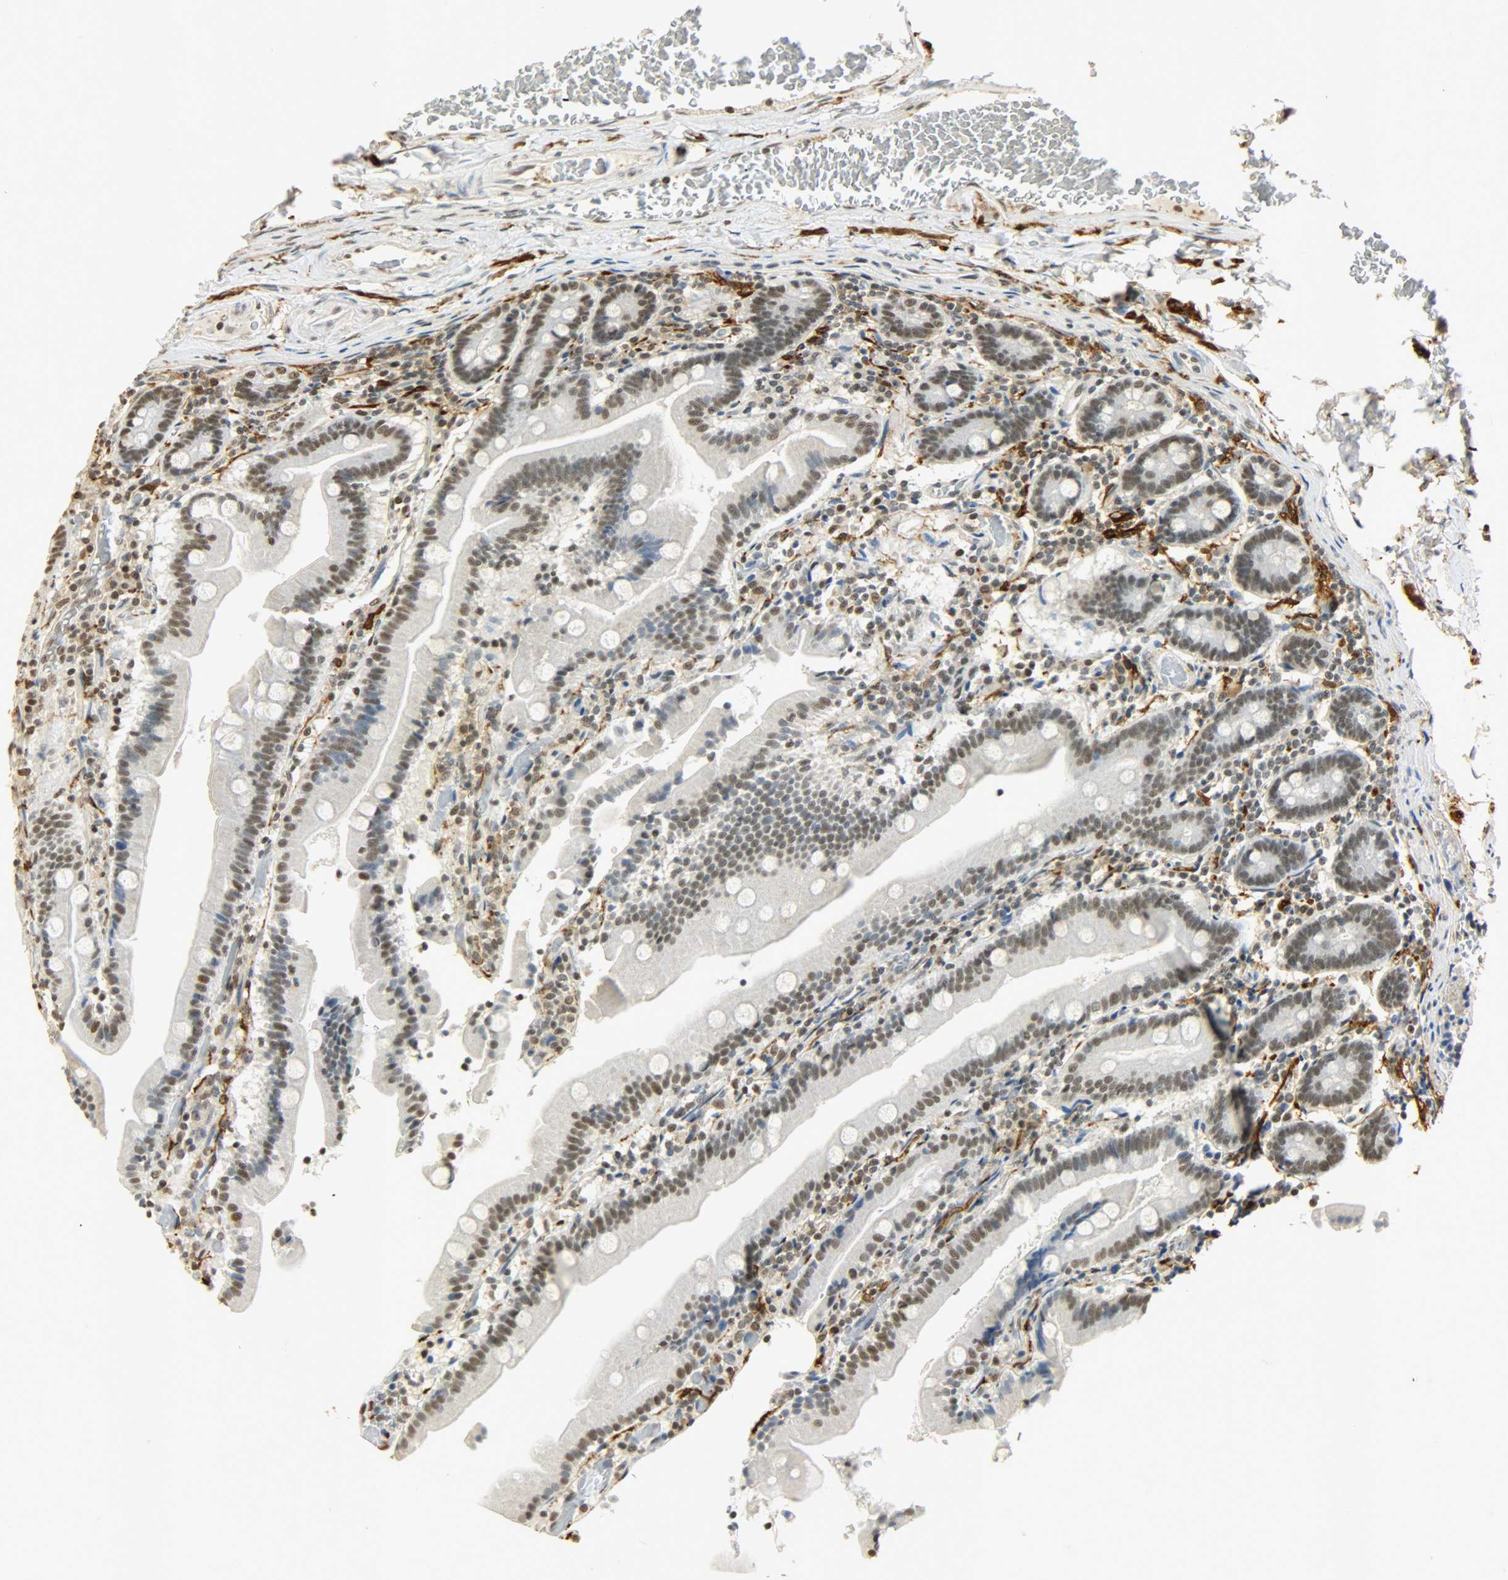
{"staining": {"intensity": "moderate", "quantity": ">75%", "location": "nuclear"}, "tissue": "duodenum", "cell_type": "Glandular cells", "image_type": "normal", "snomed": [{"axis": "morphology", "description": "Normal tissue, NOS"}, {"axis": "topography", "description": "Duodenum"}], "caption": "Human duodenum stained for a protein (brown) demonstrates moderate nuclear positive expression in about >75% of glandular cells.", "gene": "NGFR", "patient": {"sex": "female", "age": 53}}